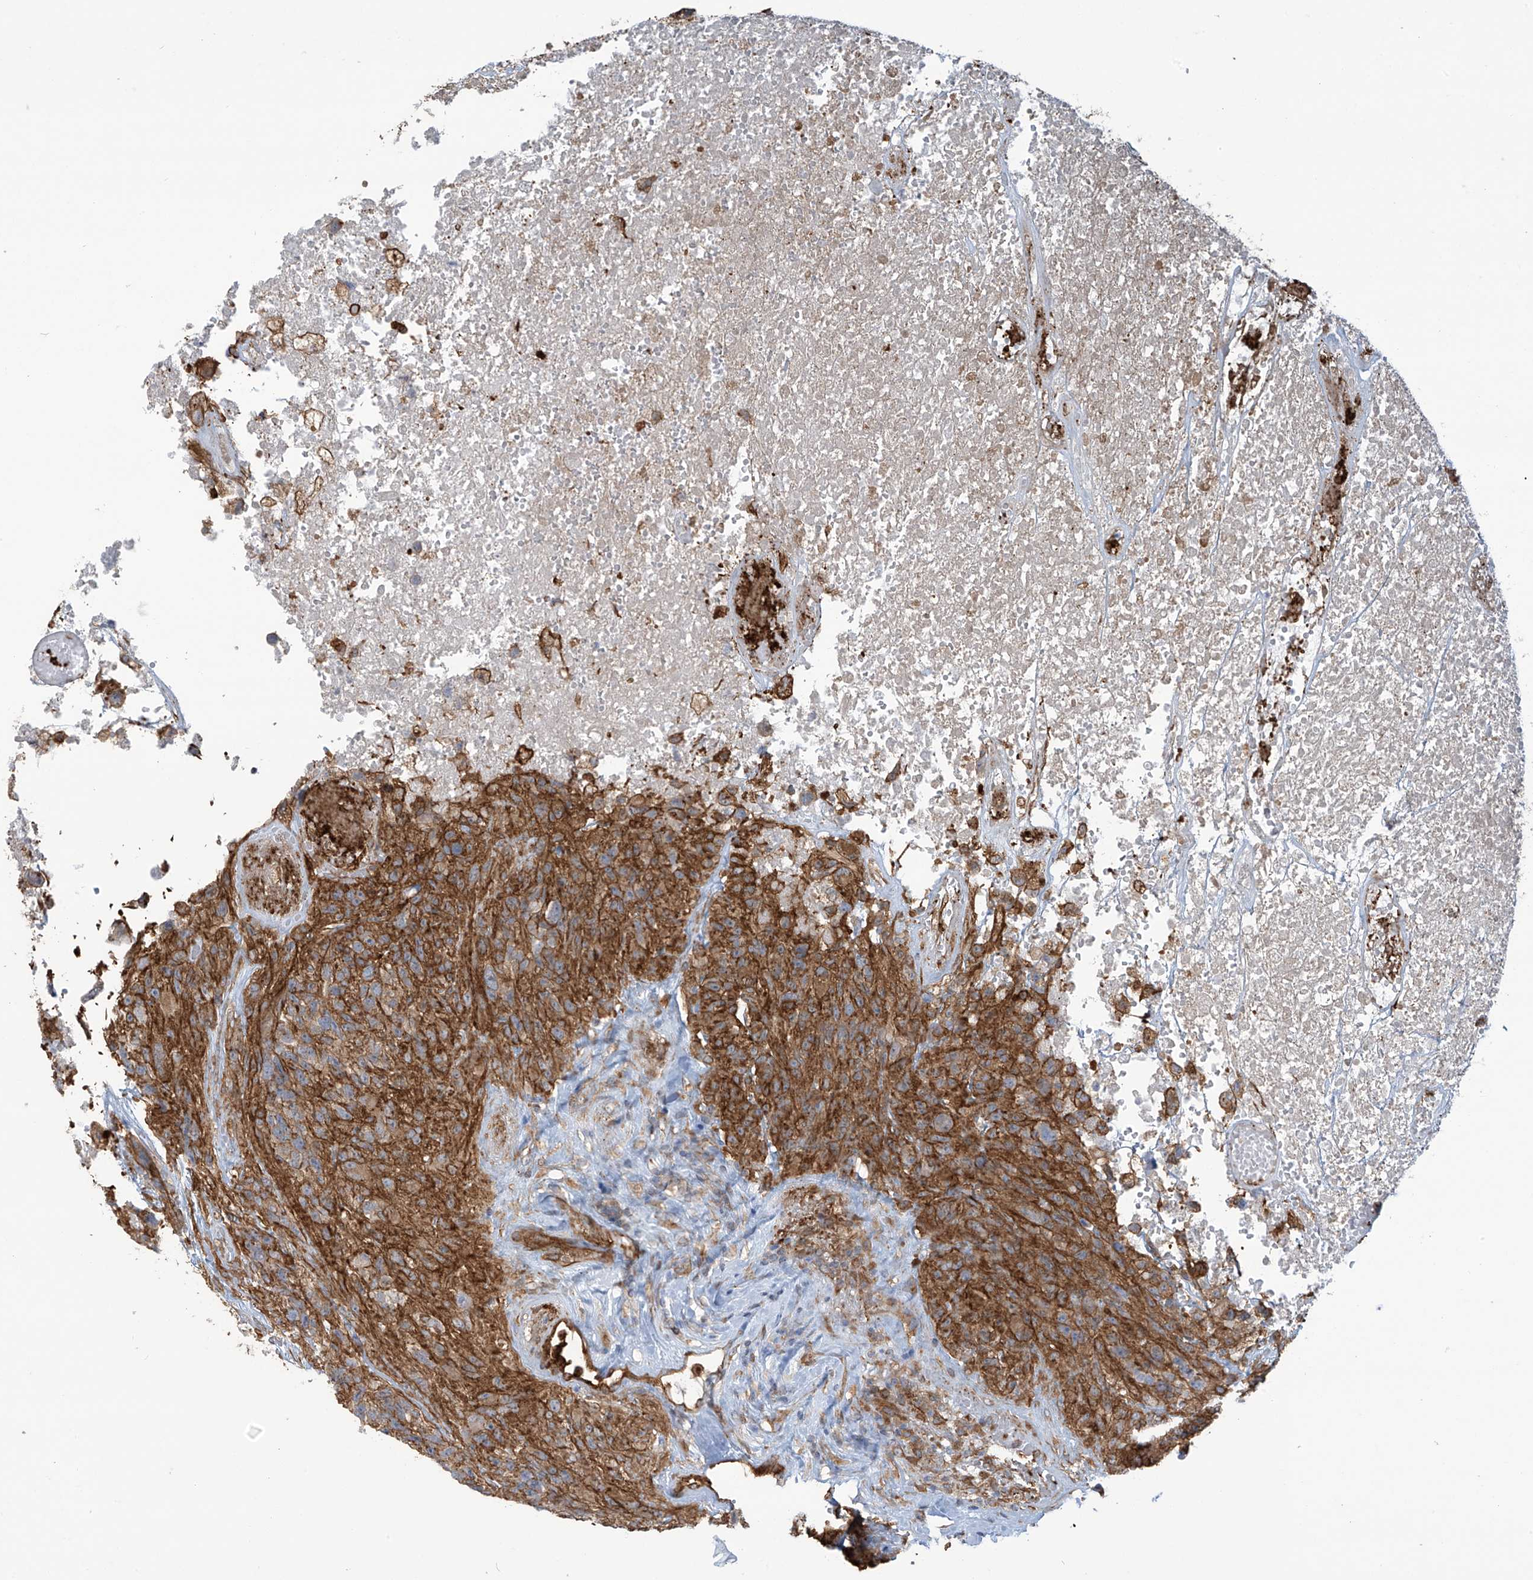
{"staining": {"intensity": "weak", "quantity": "25%-75%", "location": "cytoplasmic/membranous"}, "tissue": "glioma", "cell_type": "Tumor cells", "image_type": "cancer", "snomed": [{"axis": "morphology", "description": "Glioma, malignant, High grade"}, {"axis": "topography", "description": "Brain"}], "caption": "Immunohistochemical staining of human glioma reveals weak cytoplasmic/membranous protein expression in about 25%-75% of tumor cells.", "gene": "SLC9A2", "patient": {"sex": "male", "age": 69}}